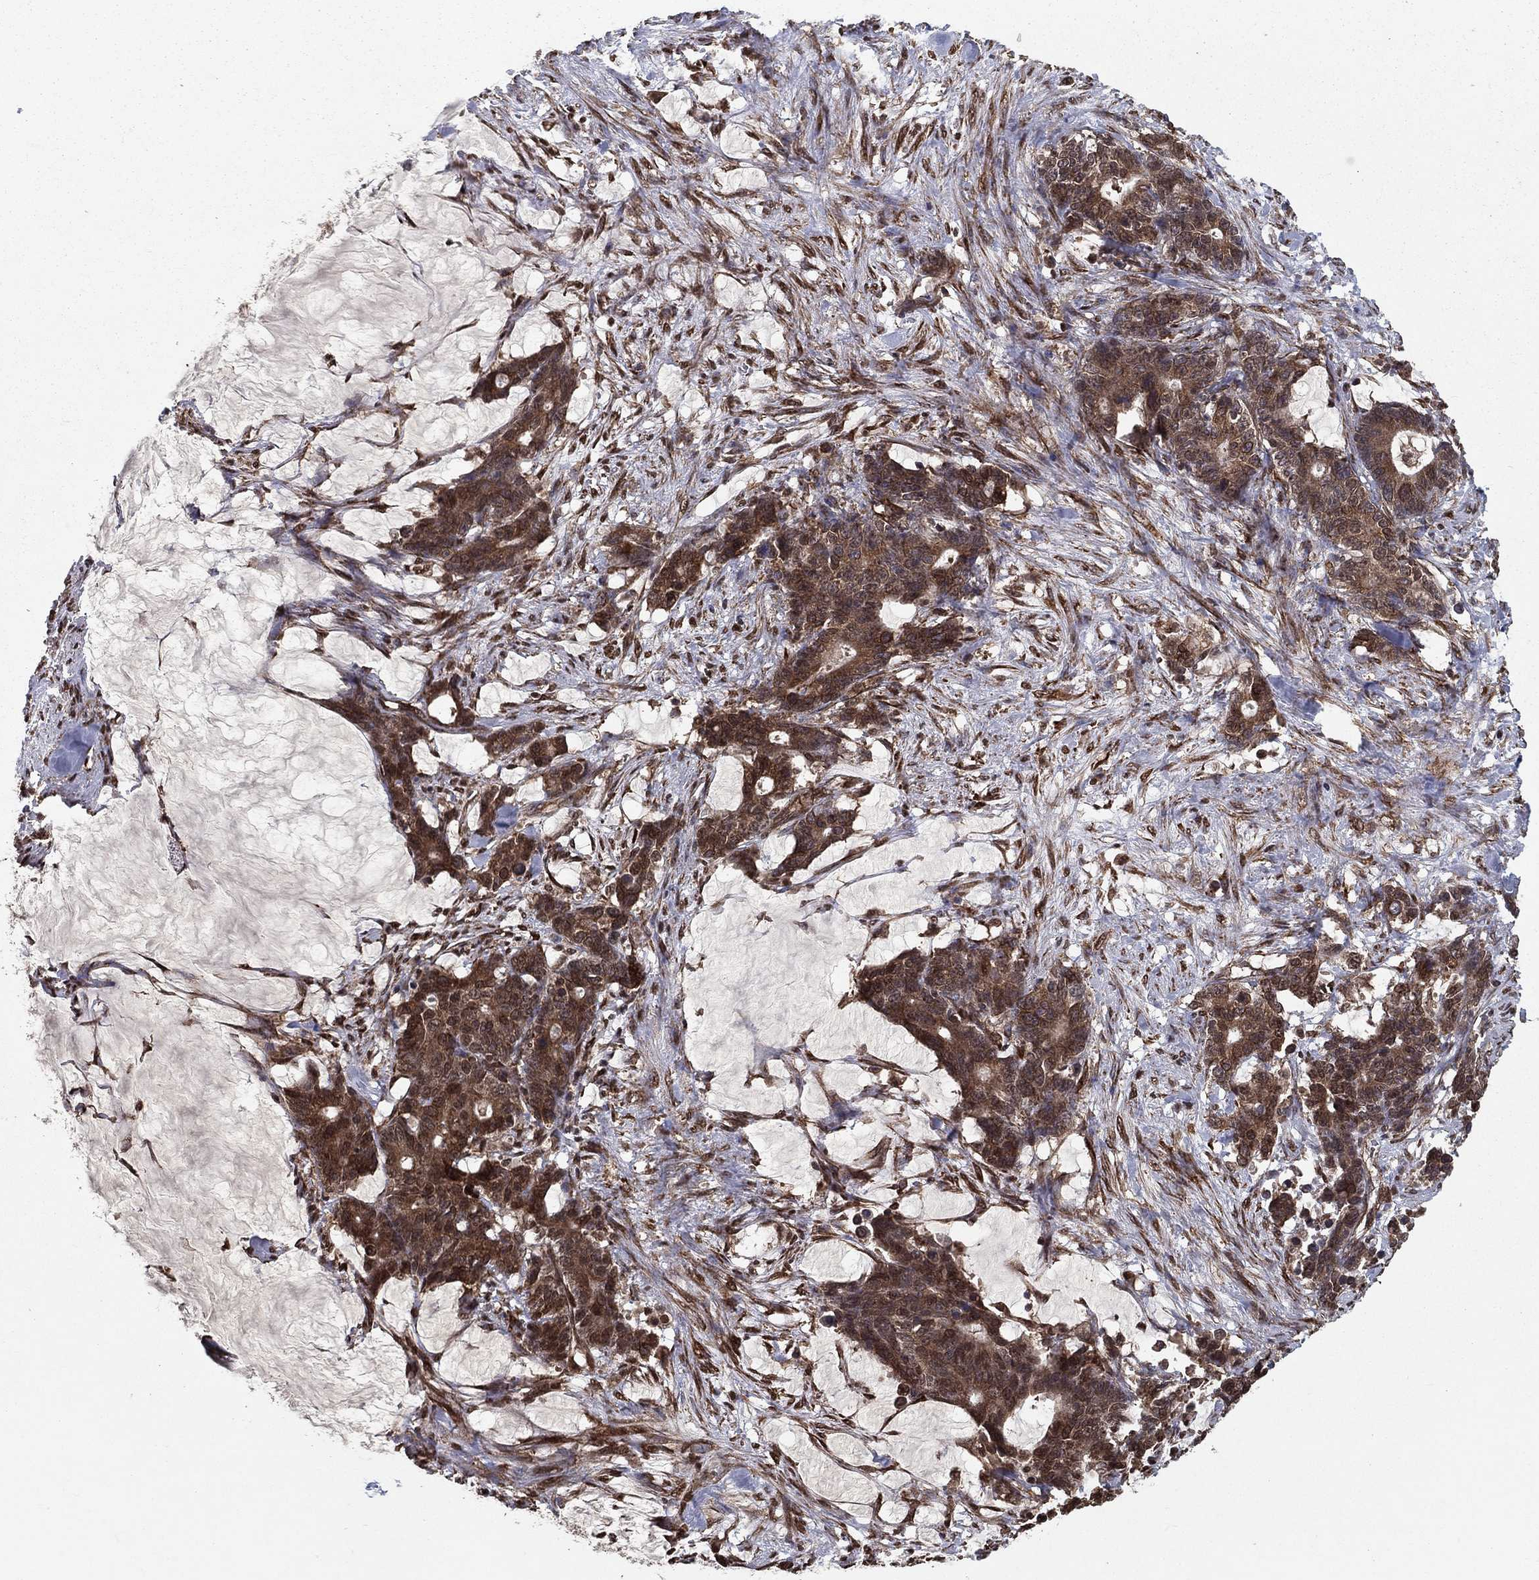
{"staining": {"intensity": "moderate", "quantity": ">75%", "location": "cytoplasmic/membranous,nuclear"}, "tissue": "stomach cancer", "cell_type": "Tumor cells", "image_type": "cancer", "snomed": [{"axis": "morphology", "description": "Normal tissue, NOS"}, {"axis": "morphology", "description": "Adenocarcinoma, NOS"}, {"axis": "topography", "description": "Stomach"}], "caption": "Stomach cancer stained with a brown dye displays moderate cytoplasmic/membranous and nuclear positive staining in approximately >75% of tumor cells.", "gene": "CERS2", "patient": {"sex": "female", "age": 64}}